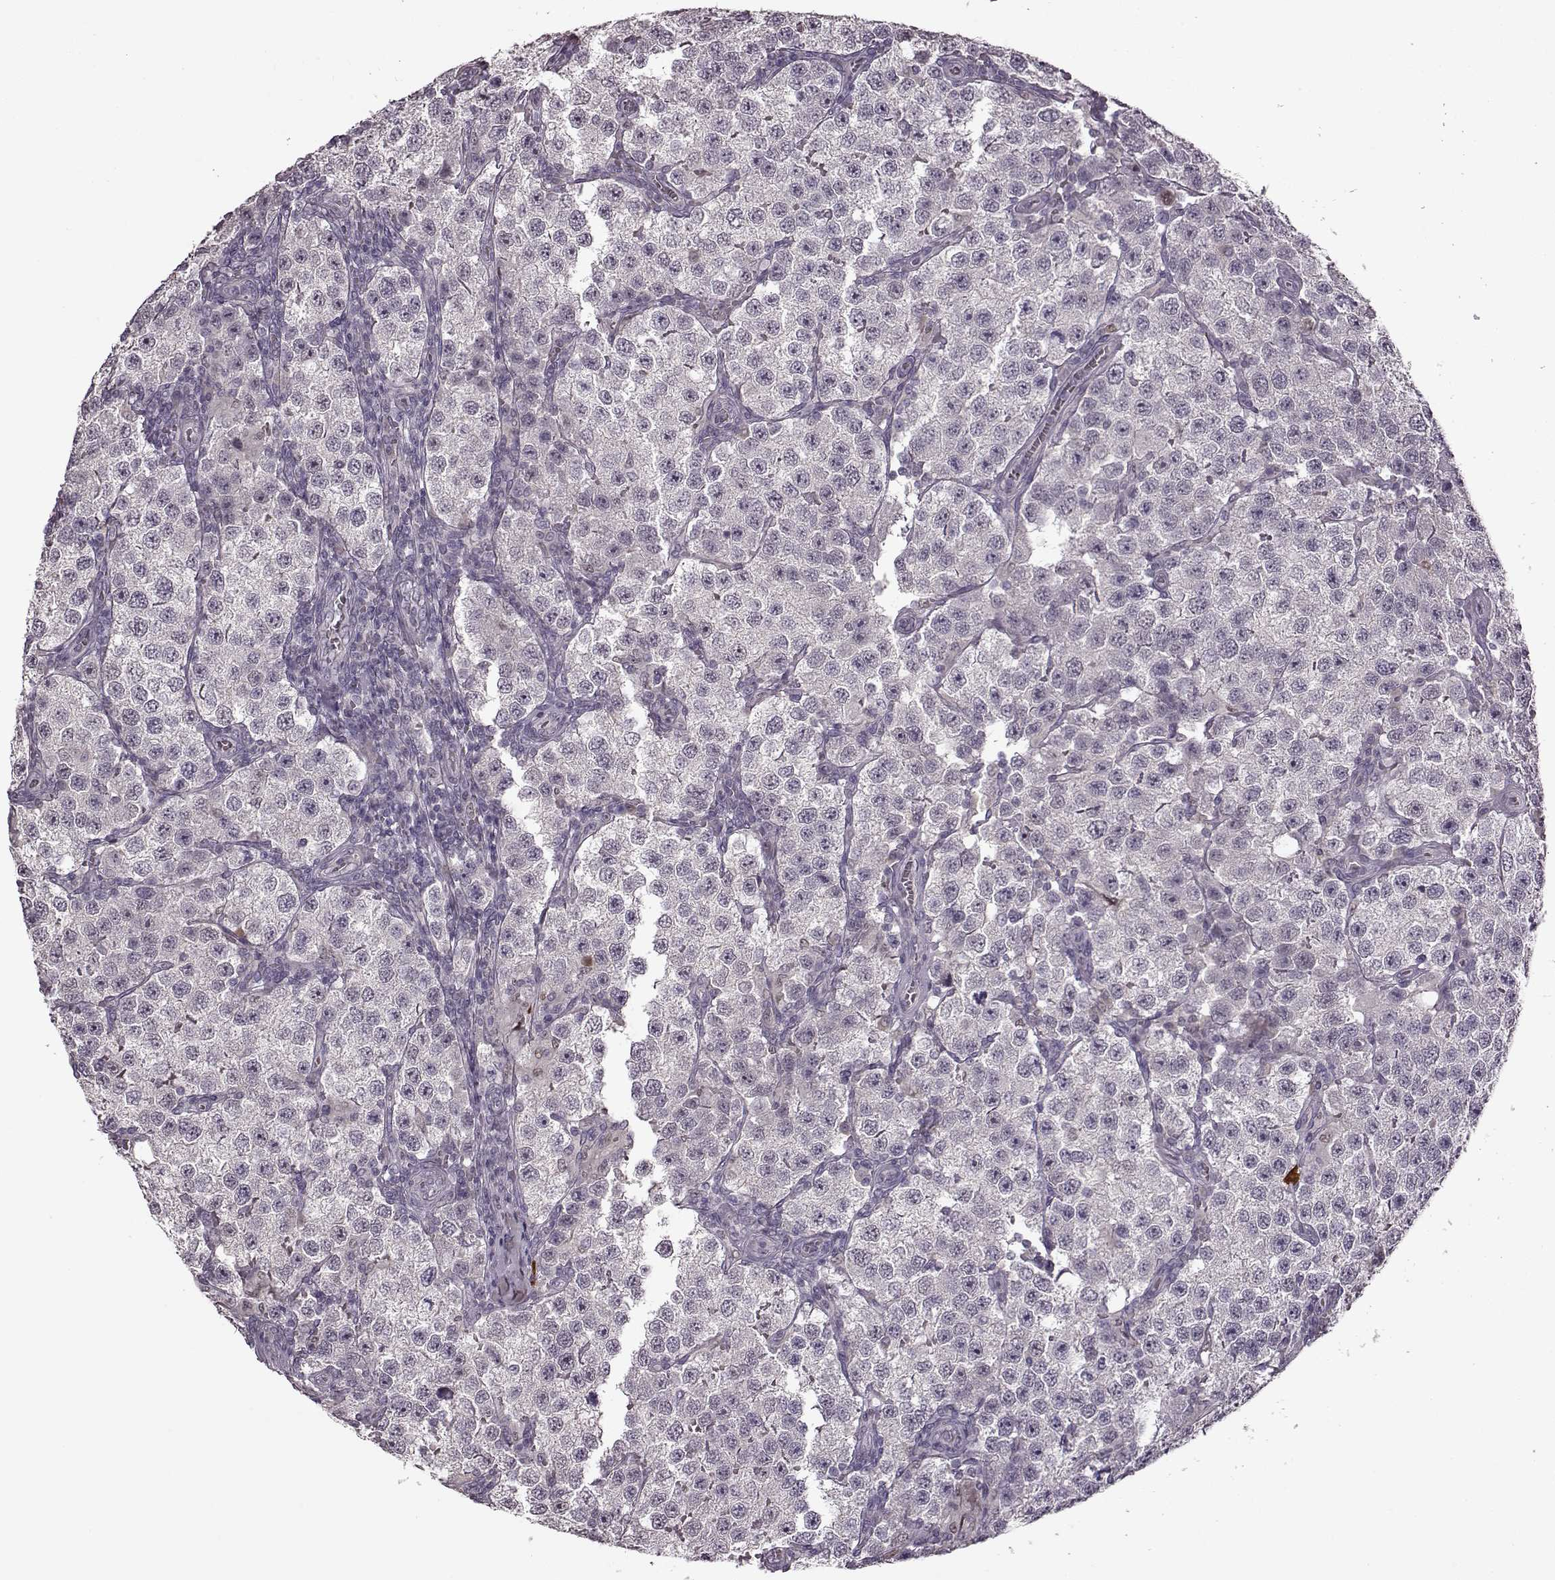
{"staining": {"intensity": "negative", "quantity": "none", "location": "none"}, "tissue": "testis cancer", "cell_type": "Tumor cells", "image_type": "cancer", "snomed": [{"axis": "morphology", "description": "Seminoma, NOS"}, {"axis": "topography", "description": "Testis"}], "caption": "Immunohistochemistry of human testis cancer exhibits no positivity in tumor cells. (DAB immunohistochemistry (IHC) with hematoxylin counter stain).", "gene": "CNGA3", "patient": {"sex": "male", "age": 37}}